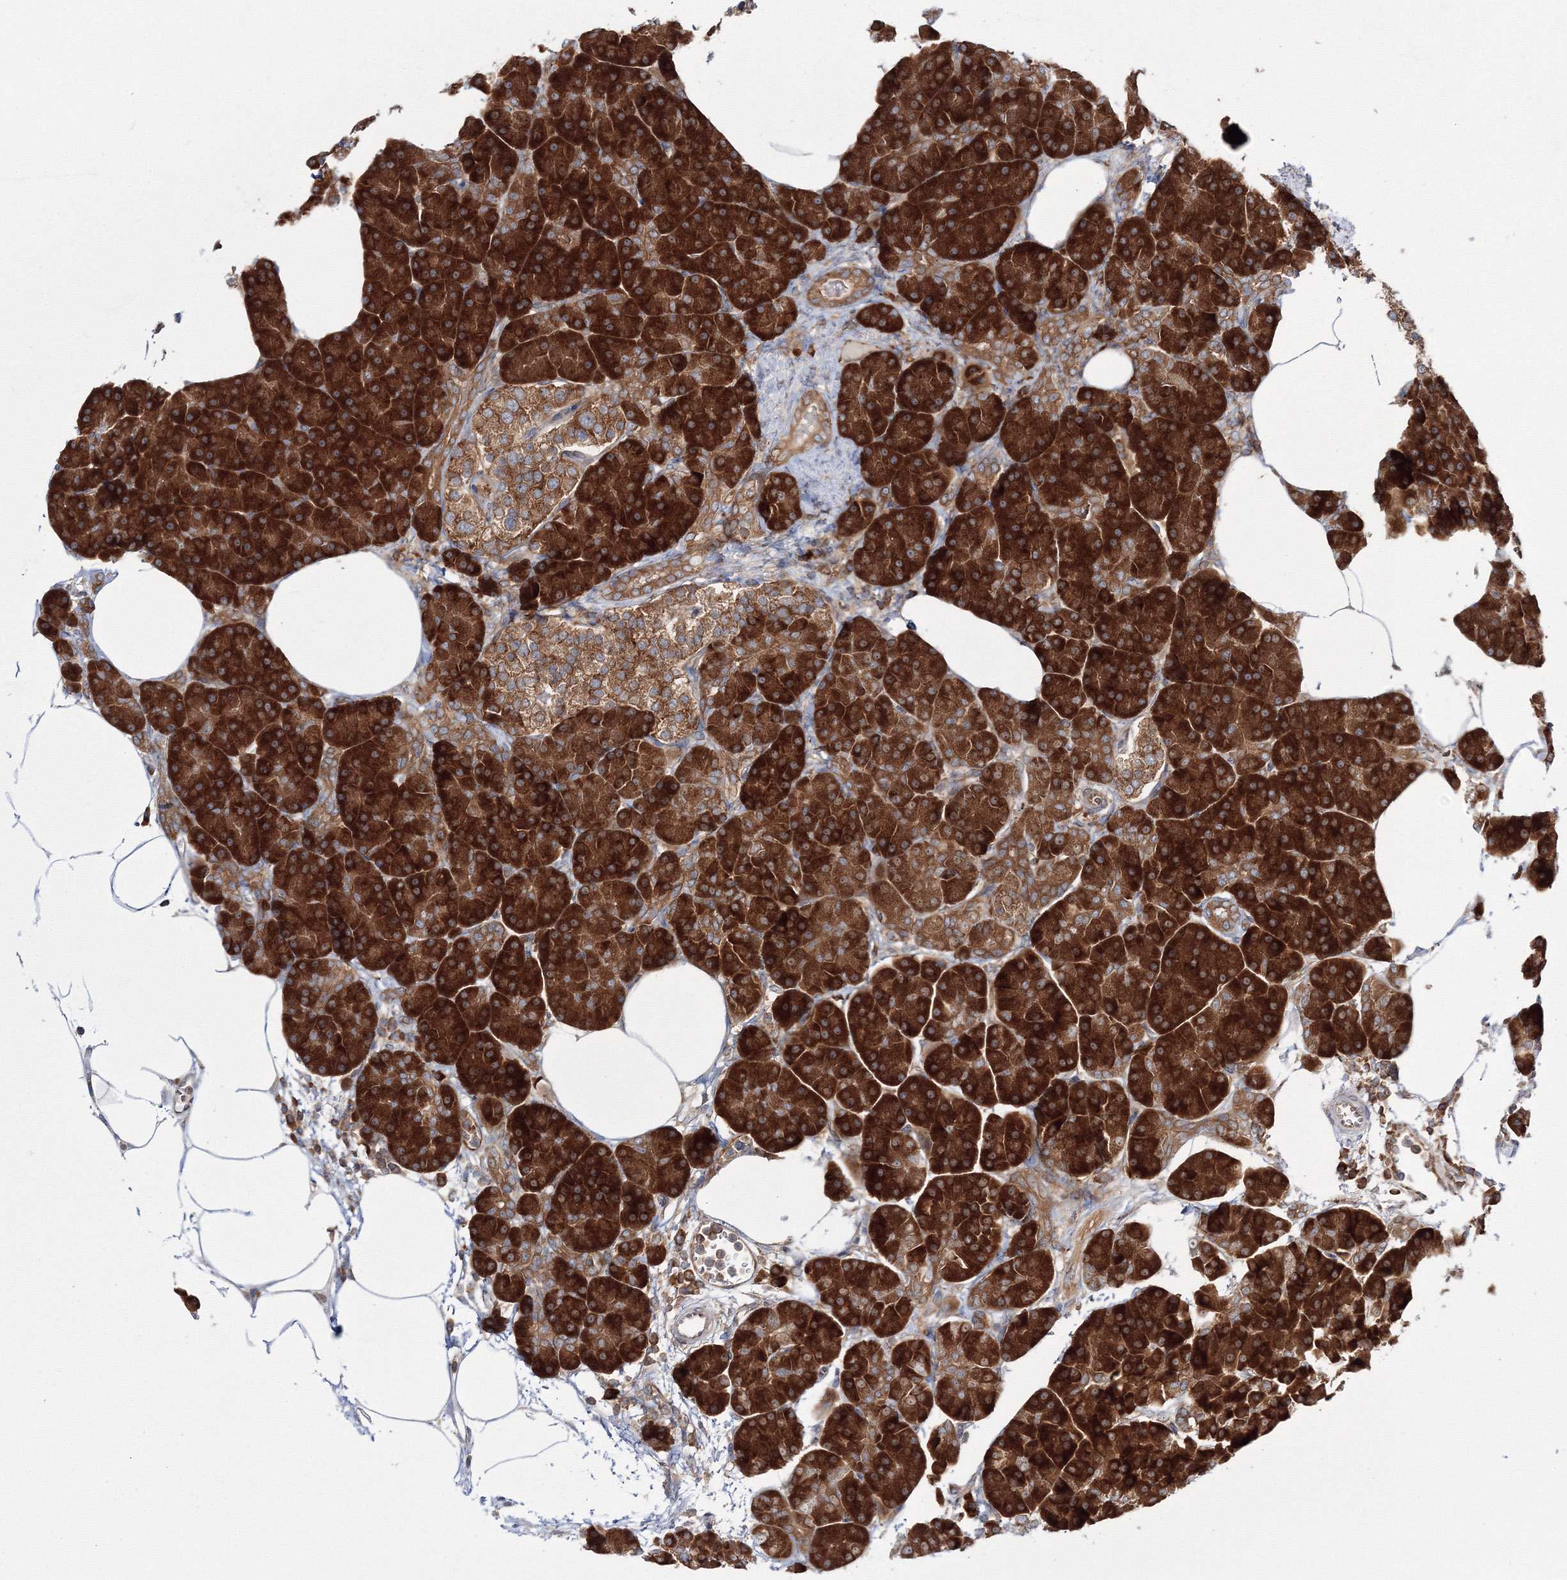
{"staining": {"intensity": "strong", "quantity": ">75%", "location": "cytoplasmic/membranous"}, "tissue": "pancreas", "cell_type": "Exocrine glandular cells", "image_type": "normal", "snomed": [{"axis": "morphology", "description": "Normal tissue, NOS"}, {"axis": "topography", "description": "Pancreas"}], "caption": "A brown stain shows strong cytoplasmic/membranous expression of a protein in exocrine glandular cells of benign pancreas. The staining was performed using DAB (3,3'-diaminobenzidine), with brown indicating positive protein expression. Nuclei are stained blue with hematoxylin.", "gene": "HARS1", "patient": {"sex": "female", "age": 70}}